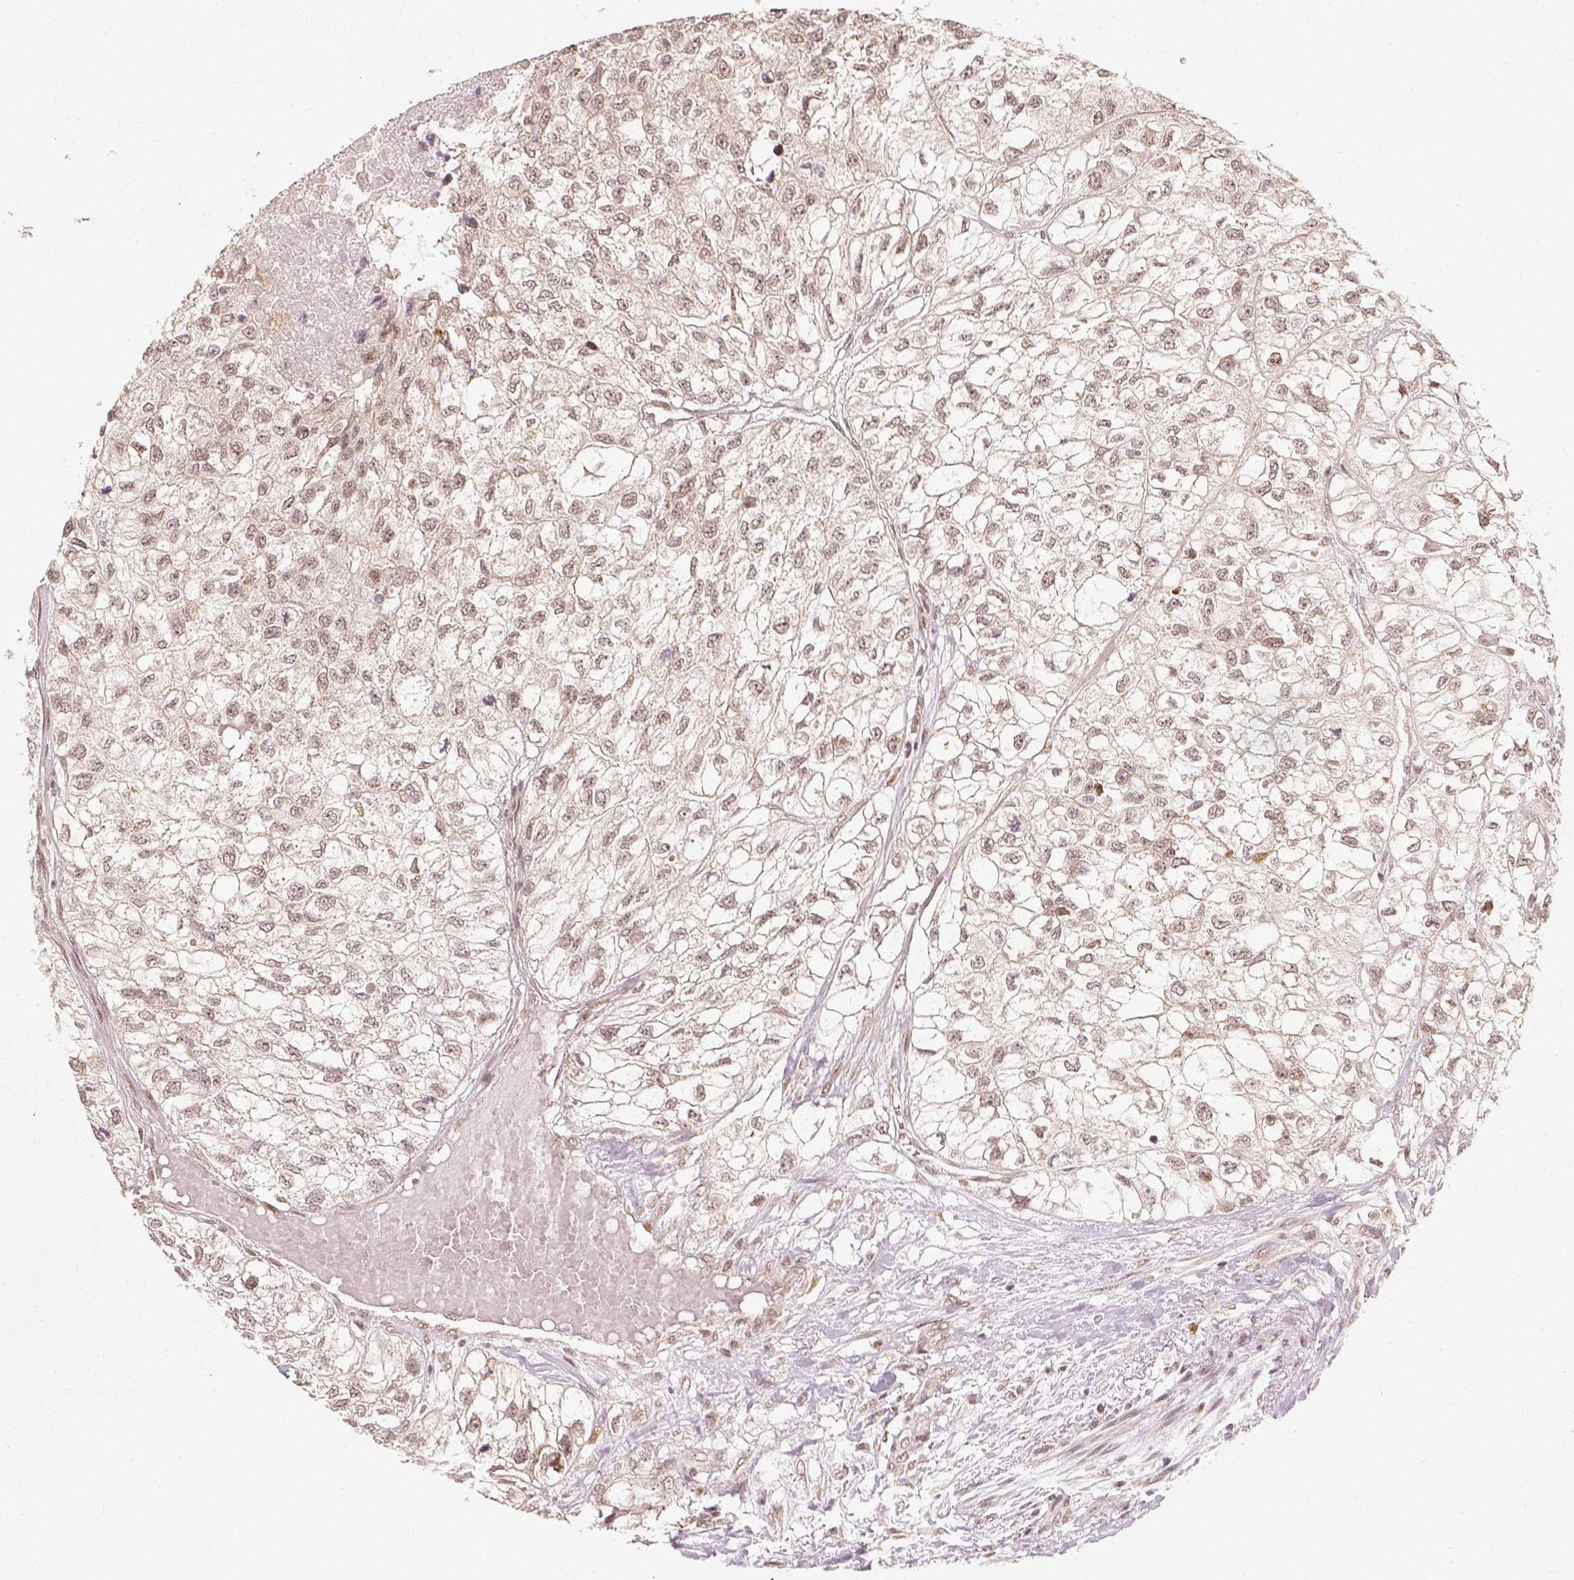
{"staining": {"intensity": "weak", "quantity": ">75%", "location": "cytoplasmic/membranous,nuclear"}, "tissue": "renal cancer", "cell_type": "Tumor cells", "image_type": "cancer", "snomed": [{"axis": "morphology", "description": "Adenocarcinoma, NOS"}, {"axis": "topography", "description": "Kidney"}], "caption": "IHC photomicrograph of neoplastic tissue: human renal cancer stained using IHC exhibits low levels of weak protein expression localized specifically in the cytoplasmic/membranous and nuclear of tumor cells, appearing as a cytoplasmic/membranous and nuclear brown color.", "gene": "ZMAT3", "patient": {"sex": "male", "age": 56}}